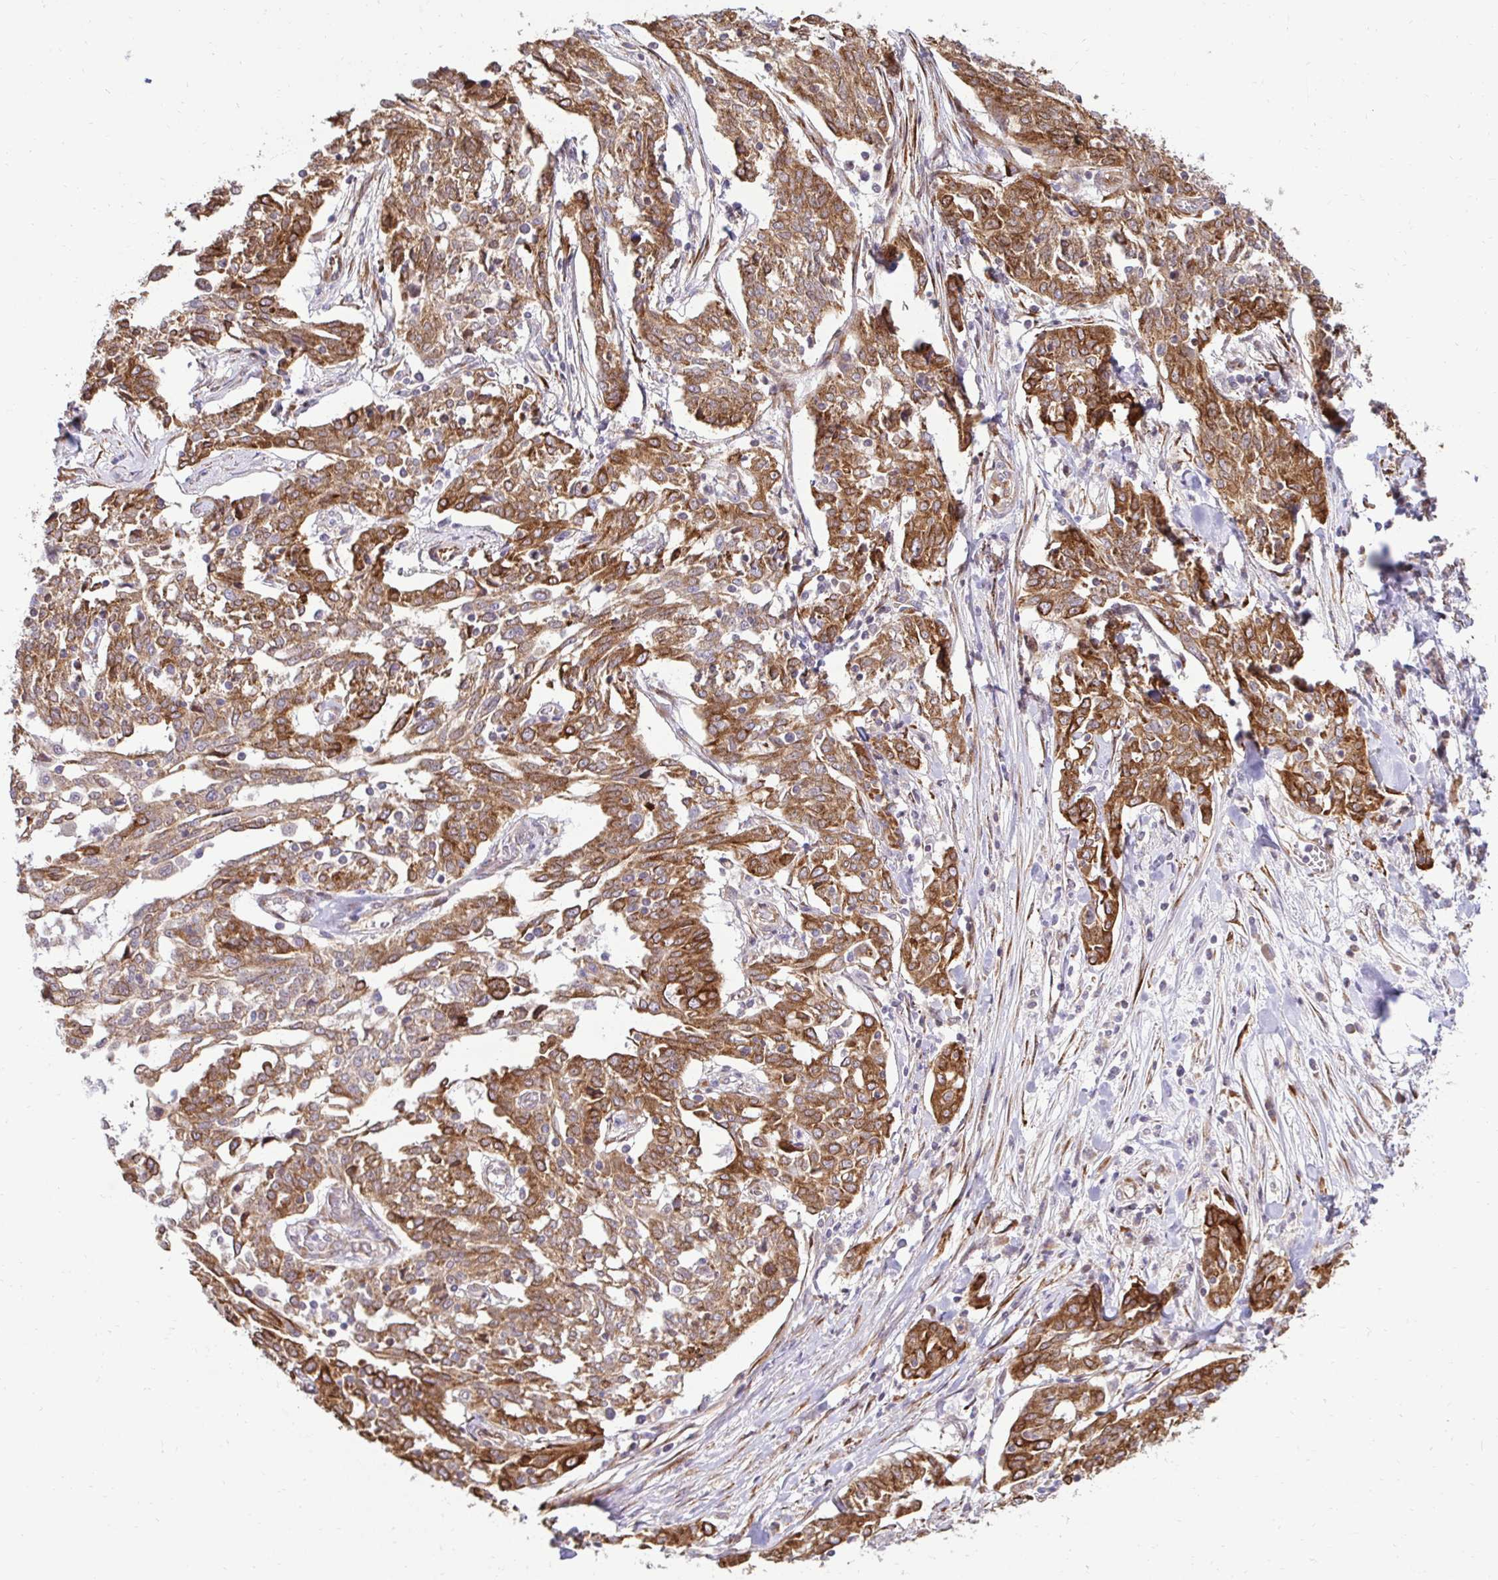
{"staining": {"intensity": "moderate", "quantity": ">75%", "location": "cytoplasmic/membranous"}, "tissue": "ovarian cancer", "cell_type": "Tumor cells", "image_type": "cancer", "snomed": [{"axis": "morphology", "description": "Cystadenocarcinoma, serous, NOS"}, {"axis": "topography", "description": "Ovary"}], "caption": "The histopathology image shows immunohistochemical staining of ovarian serous cystadenocarcinoma. There is moderate cytoplasmic/membranous expression is appreciated in approximately >75% of tumor cells. The staining was performed using DAB (3,3'-diaminobenzidine), with brown indicating positive protein expression. Nuclei are stained blue with hematoxylin.", "gene": "HPS1", "patient": {"sex": "female", "age": 67}}